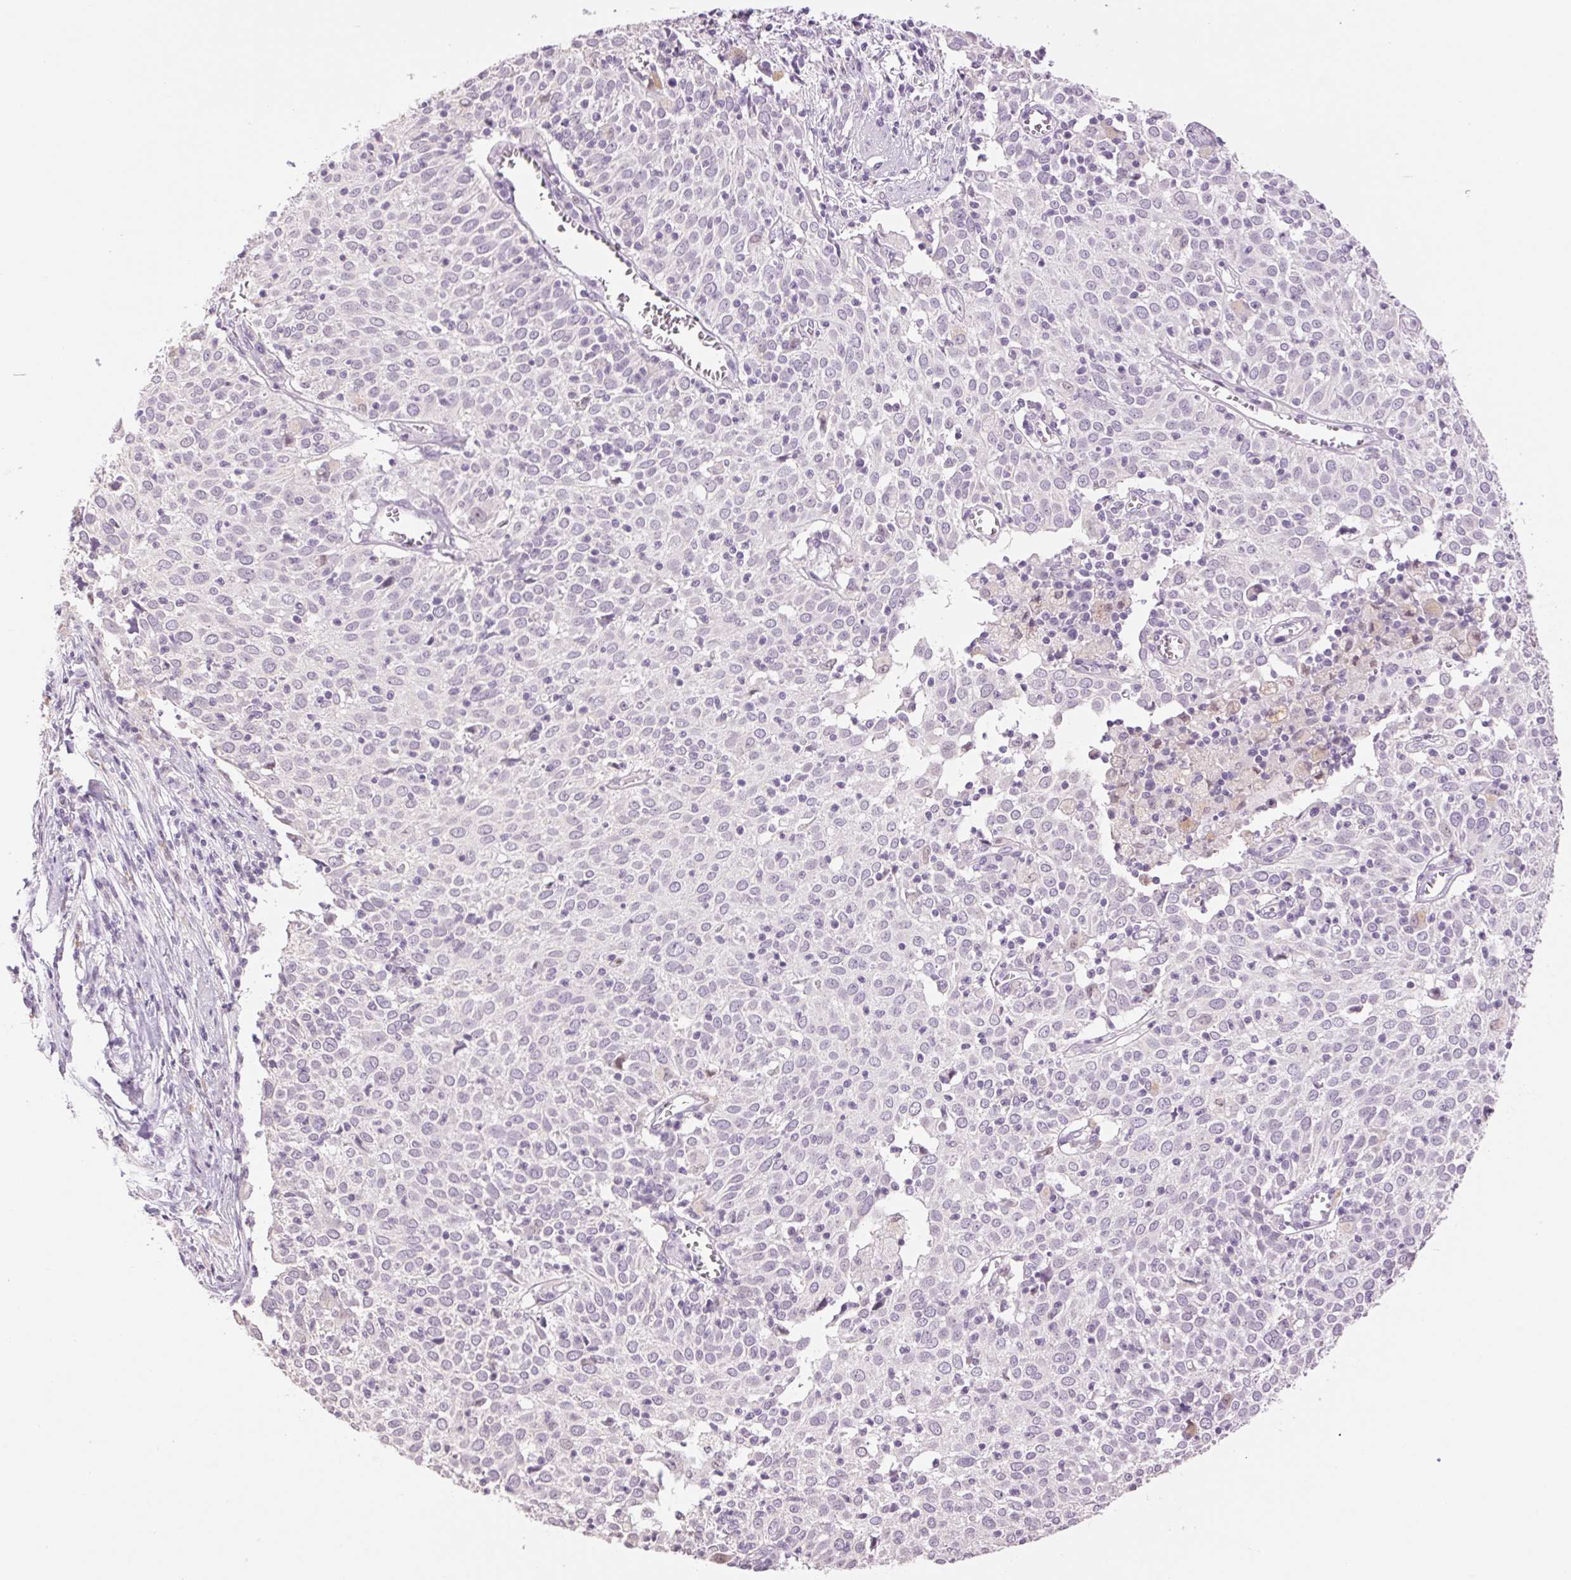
{"staining": {"intensity": "negative", "quantity": "none", "location": "none"}, "tissue": "cervical cancer", "cell_type": "Tumor cells", "image_type": "cancer", "snomed": [{"axis": "morphology", "description": "Squamous cell carcinoma, NOS"}, {"axis": "topography", "description": "Cervix"}], "caption": "Immunohistochemistry of human squamous cell carcinoma (cervical) exhibits no positivity in tumor cells.", "gene": "MPO", "patient": {"sex": "female", "age": 39}}